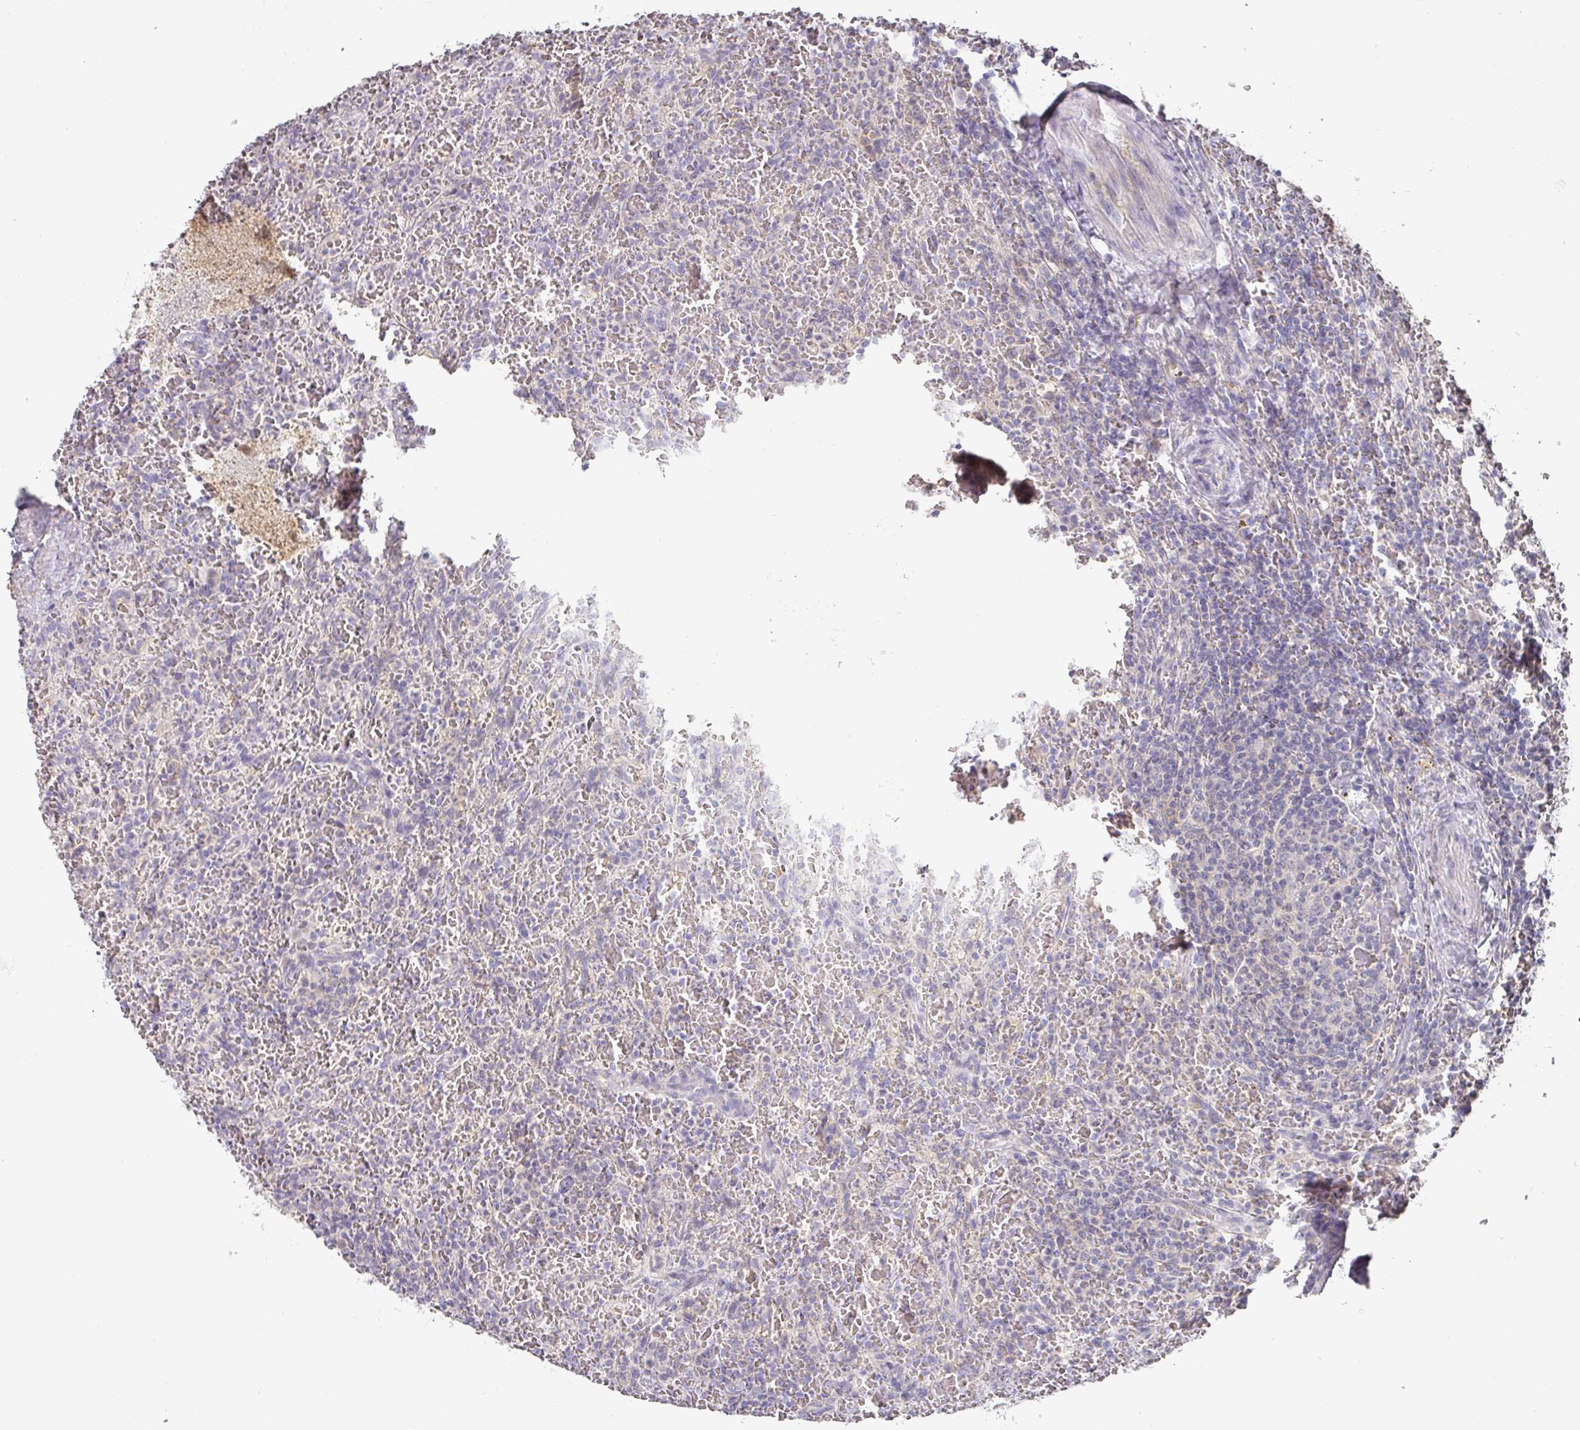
{"staining": {"intensity": "negative", "quantity": "none", "location": "none"}, "tissue": "lymphoma", "cell_type": "Tumor cells", "image_type": "cancer", "snomed": [{"axis": "morphology", "description": "Malignant lymphoma, non-Hodgkin's type, Low grade"}, {"axis": "topography", "description": "Spleen"}], "caption": "This is an immunohistochemistry image of lymphoma. There is no staining in tumor cells.", "gene": "FOXN4", "patient": {"sex": "female", "age": 64}}